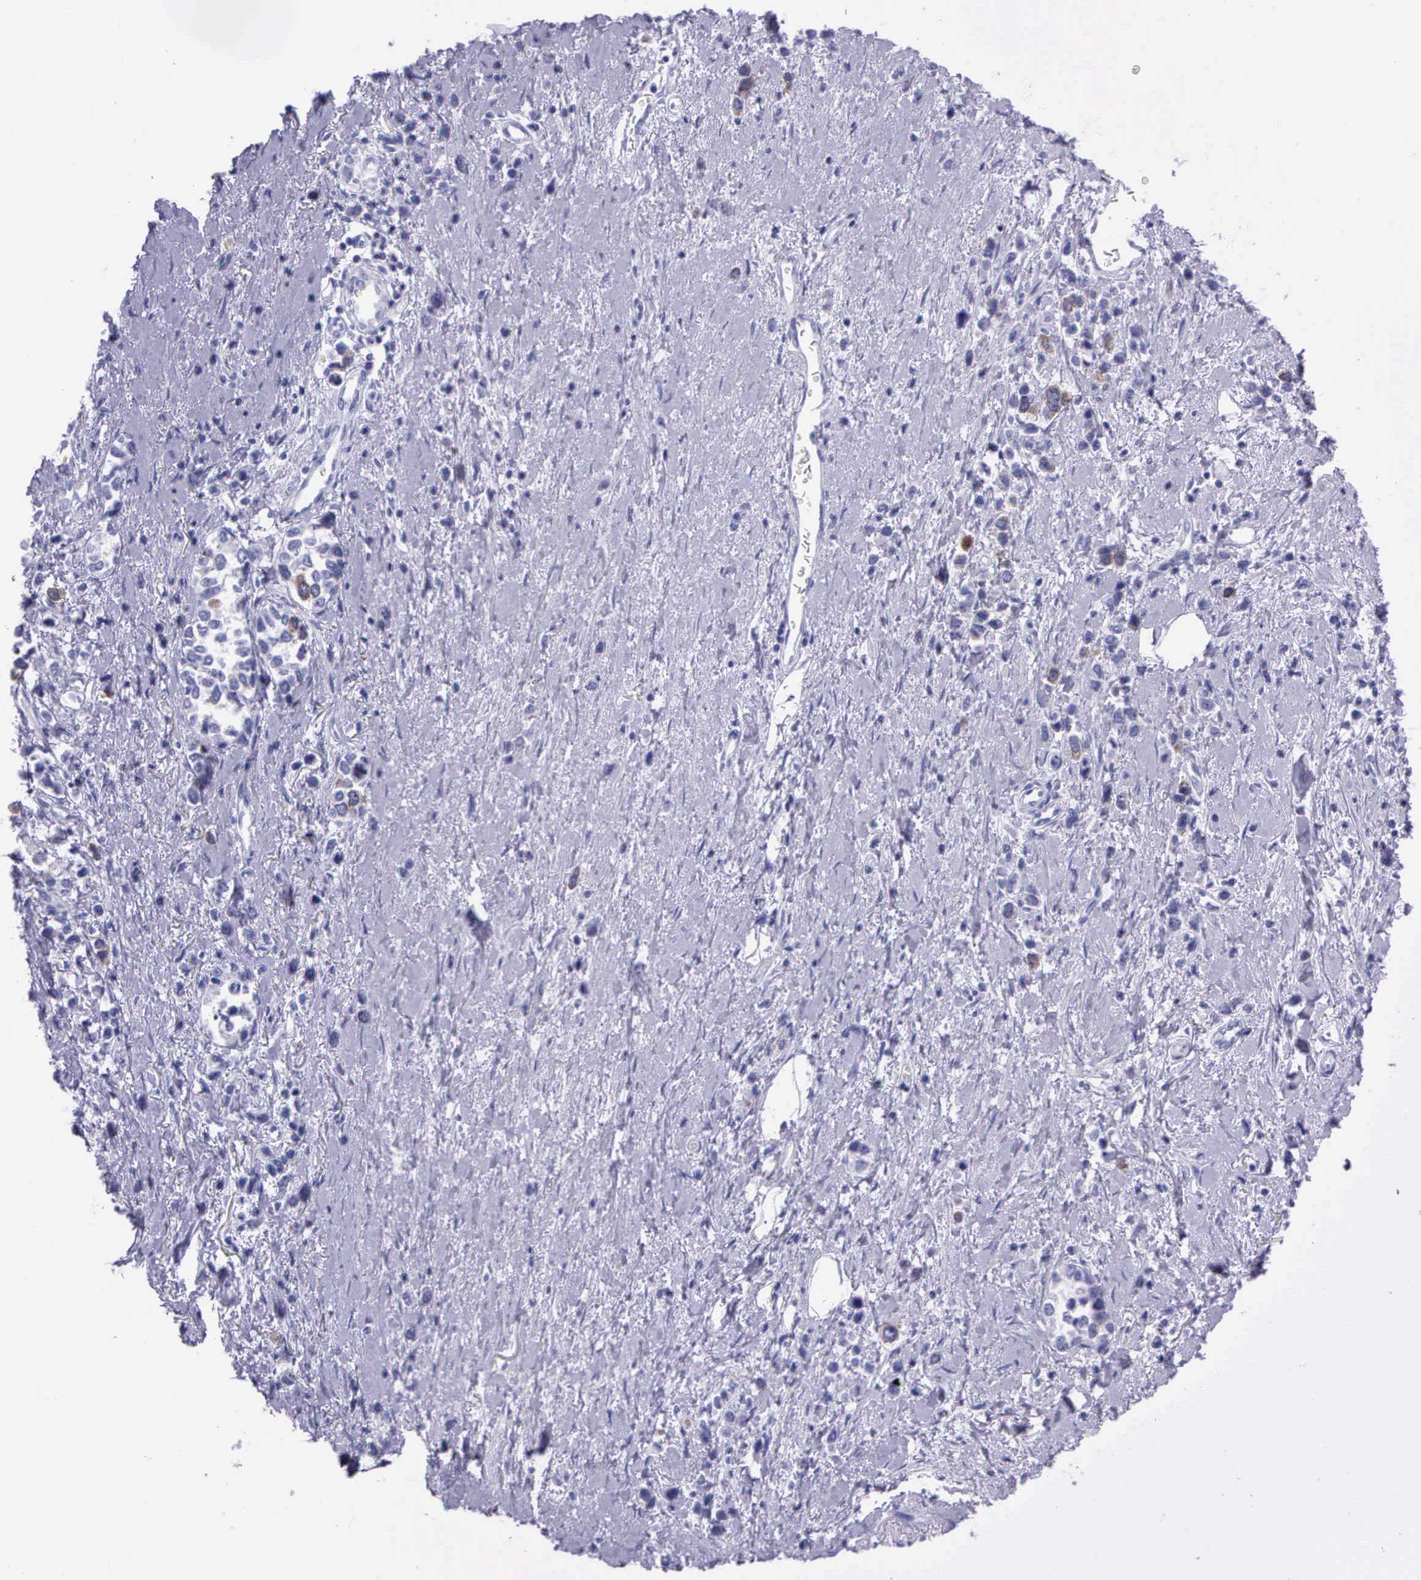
{"staining": {"intensity": "weak", "quantity": "<25%", "location": "cytoplasmic/membranous"}, "tissue": "stomach cancer", "cell_type": "Tumor cells", "image_type": "cancer", "snomed": [{"axis": "morphology", "description": "Adenocarcinoma, NOS"}, {"axis": "topography", "description": "Stomach, upper"}], "caption": "A micrograph of stomach cancer stained for a protein exhibits no brown staining in tumor cells. (Stains: DAB (3,3'-diaminobenzidine) IHC with hematoxylin counter stain, Microscopy: brightfield microscopy at high magnification).", "gene": "CCNB1", "patient": {"sex": "male", "age": 76}}